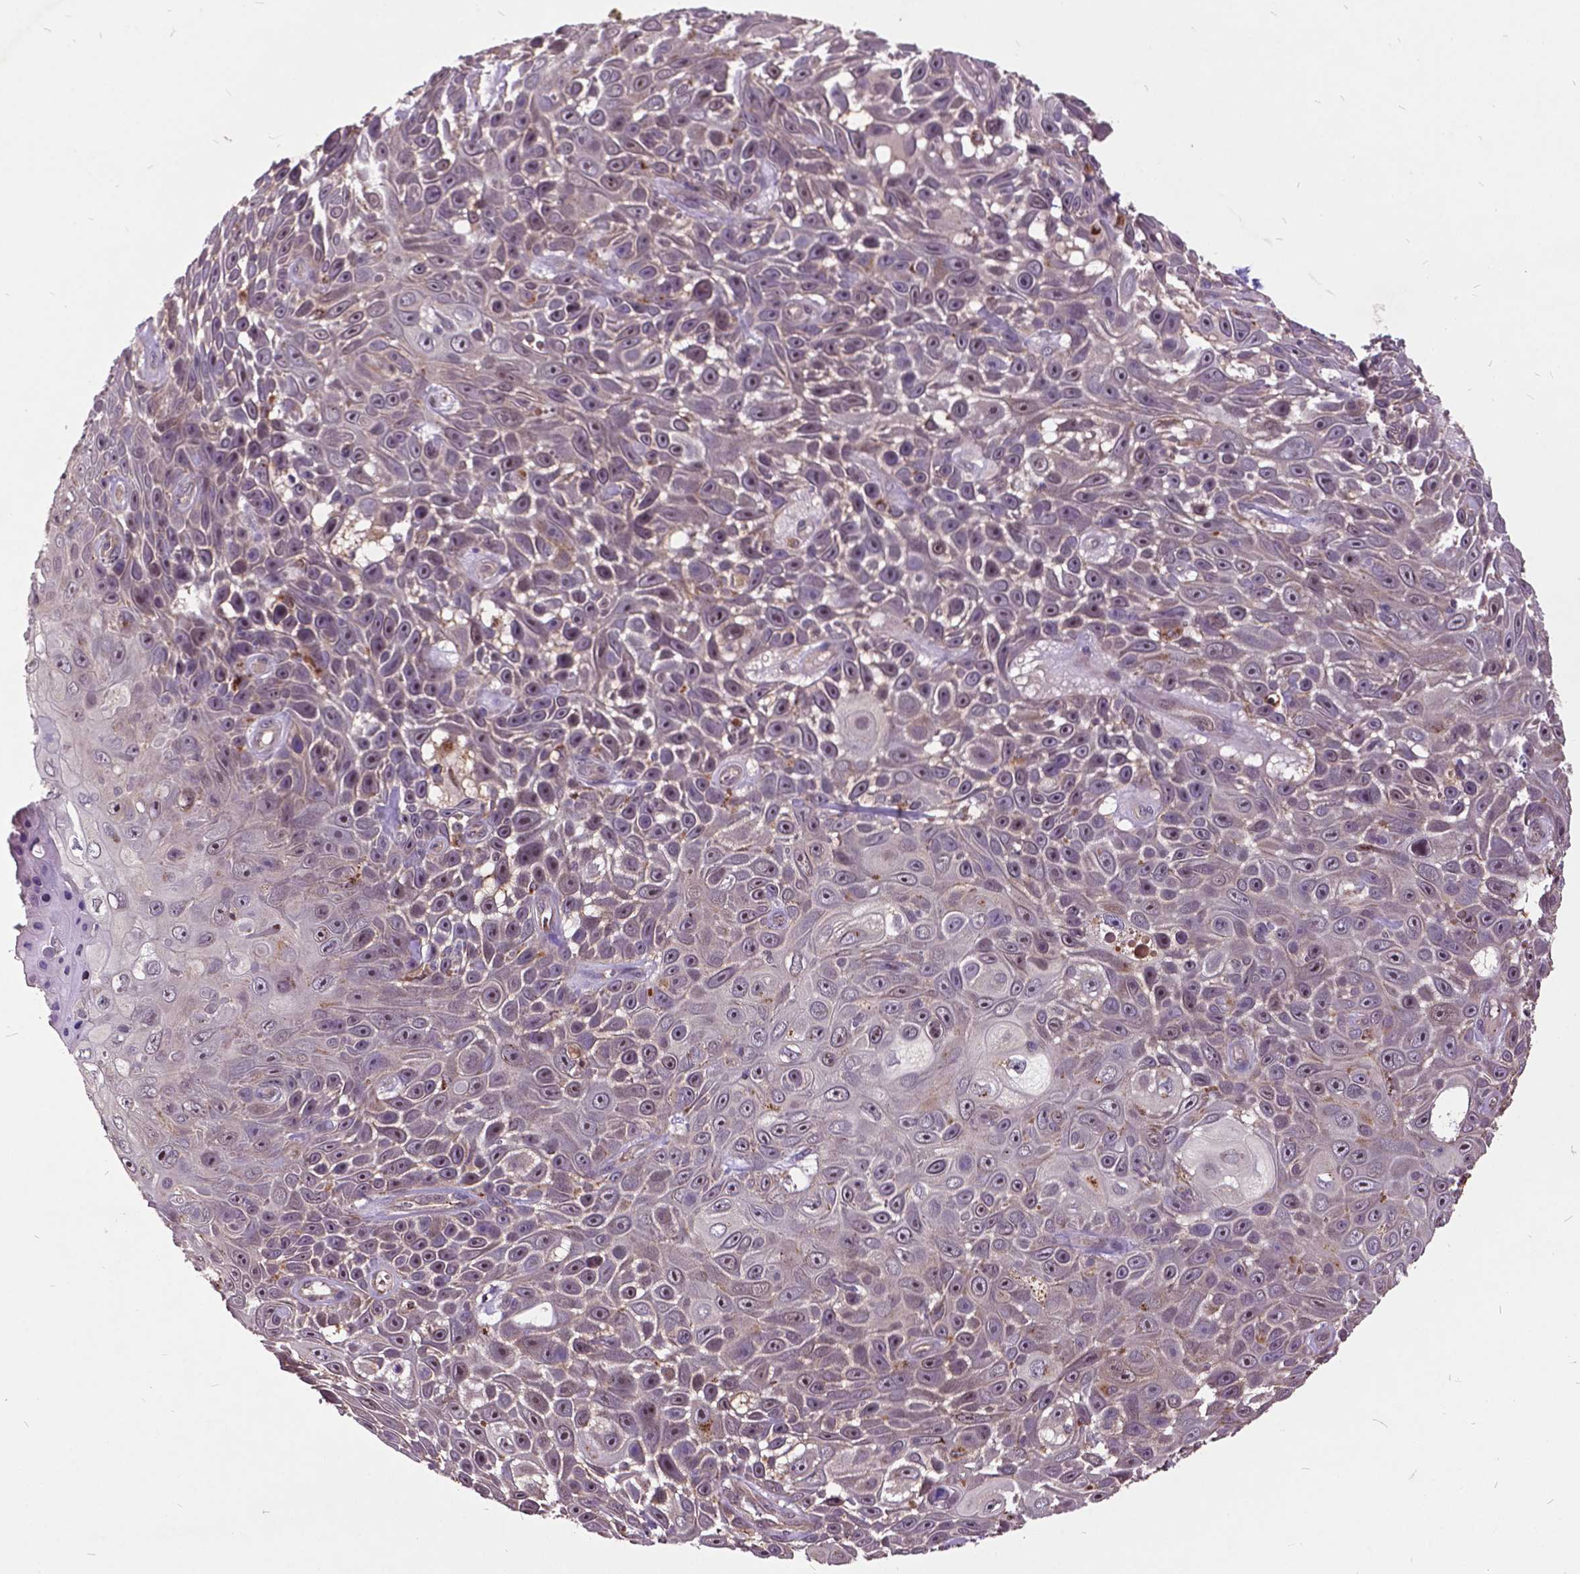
{"staining": {"intensity": "moderate", "quantity": "25%-75%", "location": "nuclear"}, "tissue": "skin cancer", "cell_type": "Tumor cells", "image_type": "cancer", "snomed": [{"axis": "morphology", "description": "Squamous cell carcinoma, NOS"}, {"axis": "topography", "description": "Skin"}], "caption": "Moderate nuclear positivity is seen in about 25%-75% of tumor cells in skin squamous cell carcinoma.", "gene": "AP1S3", "patient": {"sex": "male", "age": 82}}